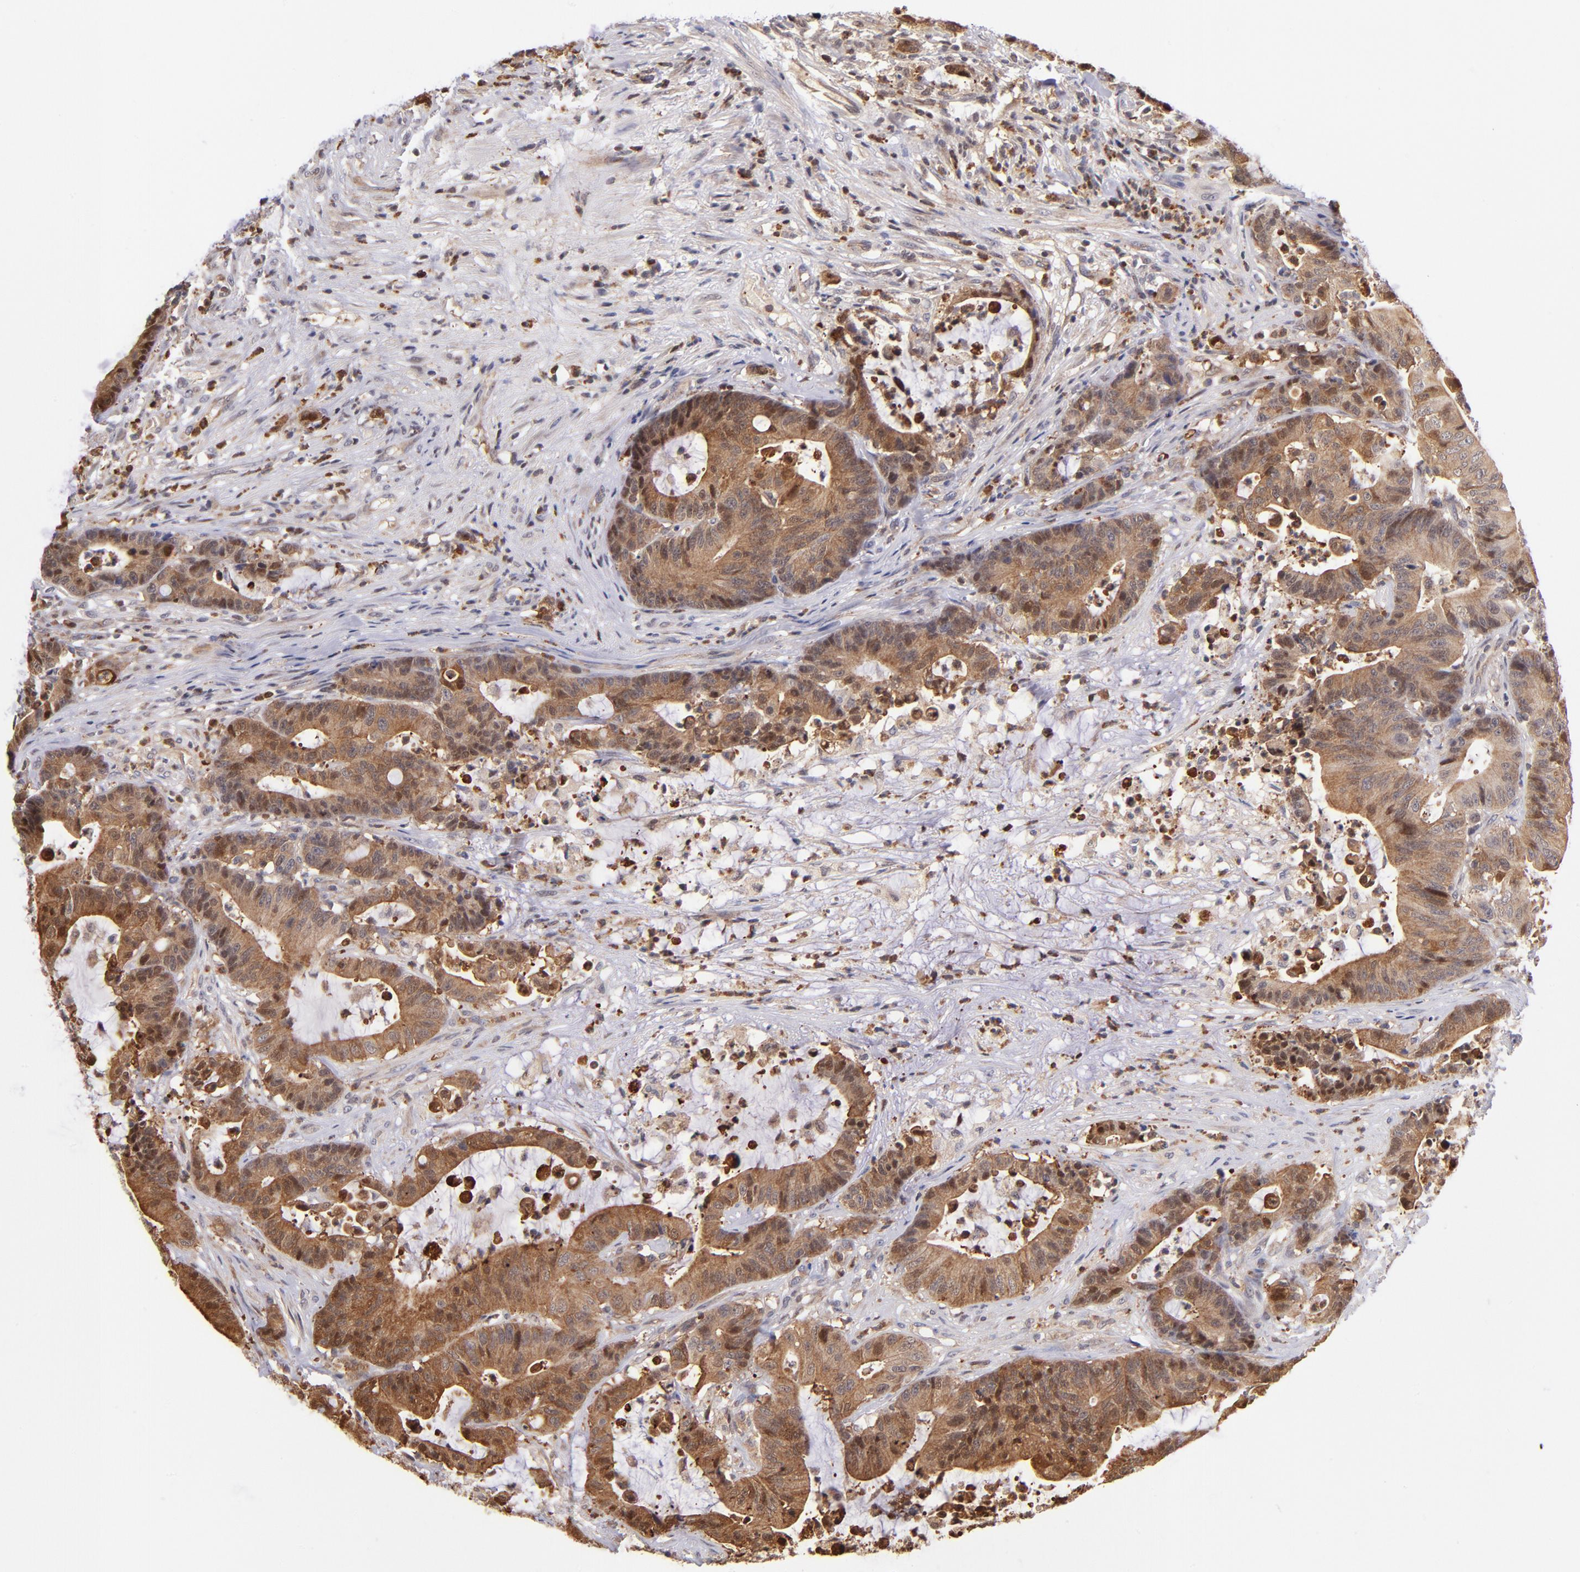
{"staining": {"intensity": "moderate", "quantity": ">75%", "location": "cytoplasmic/membranous,nuclear"}, "tissue": "colorectal cancer", "cell_type": "Tumor cells", "image_type": "cancer", "snomed": [{"axis": "morphology", "description": "Adenocarcinoma, NOS"}, {"axis": "topography", "description": "Colon"}], "caption": "Protein analysis of colorectal cancer tissue reveals moderate cytoplasmic/membranous and nuclear expression in approximately >75% of tumor cells.", "gene": "YWHAB", "patient": {"sex": "female", "age": 84}}